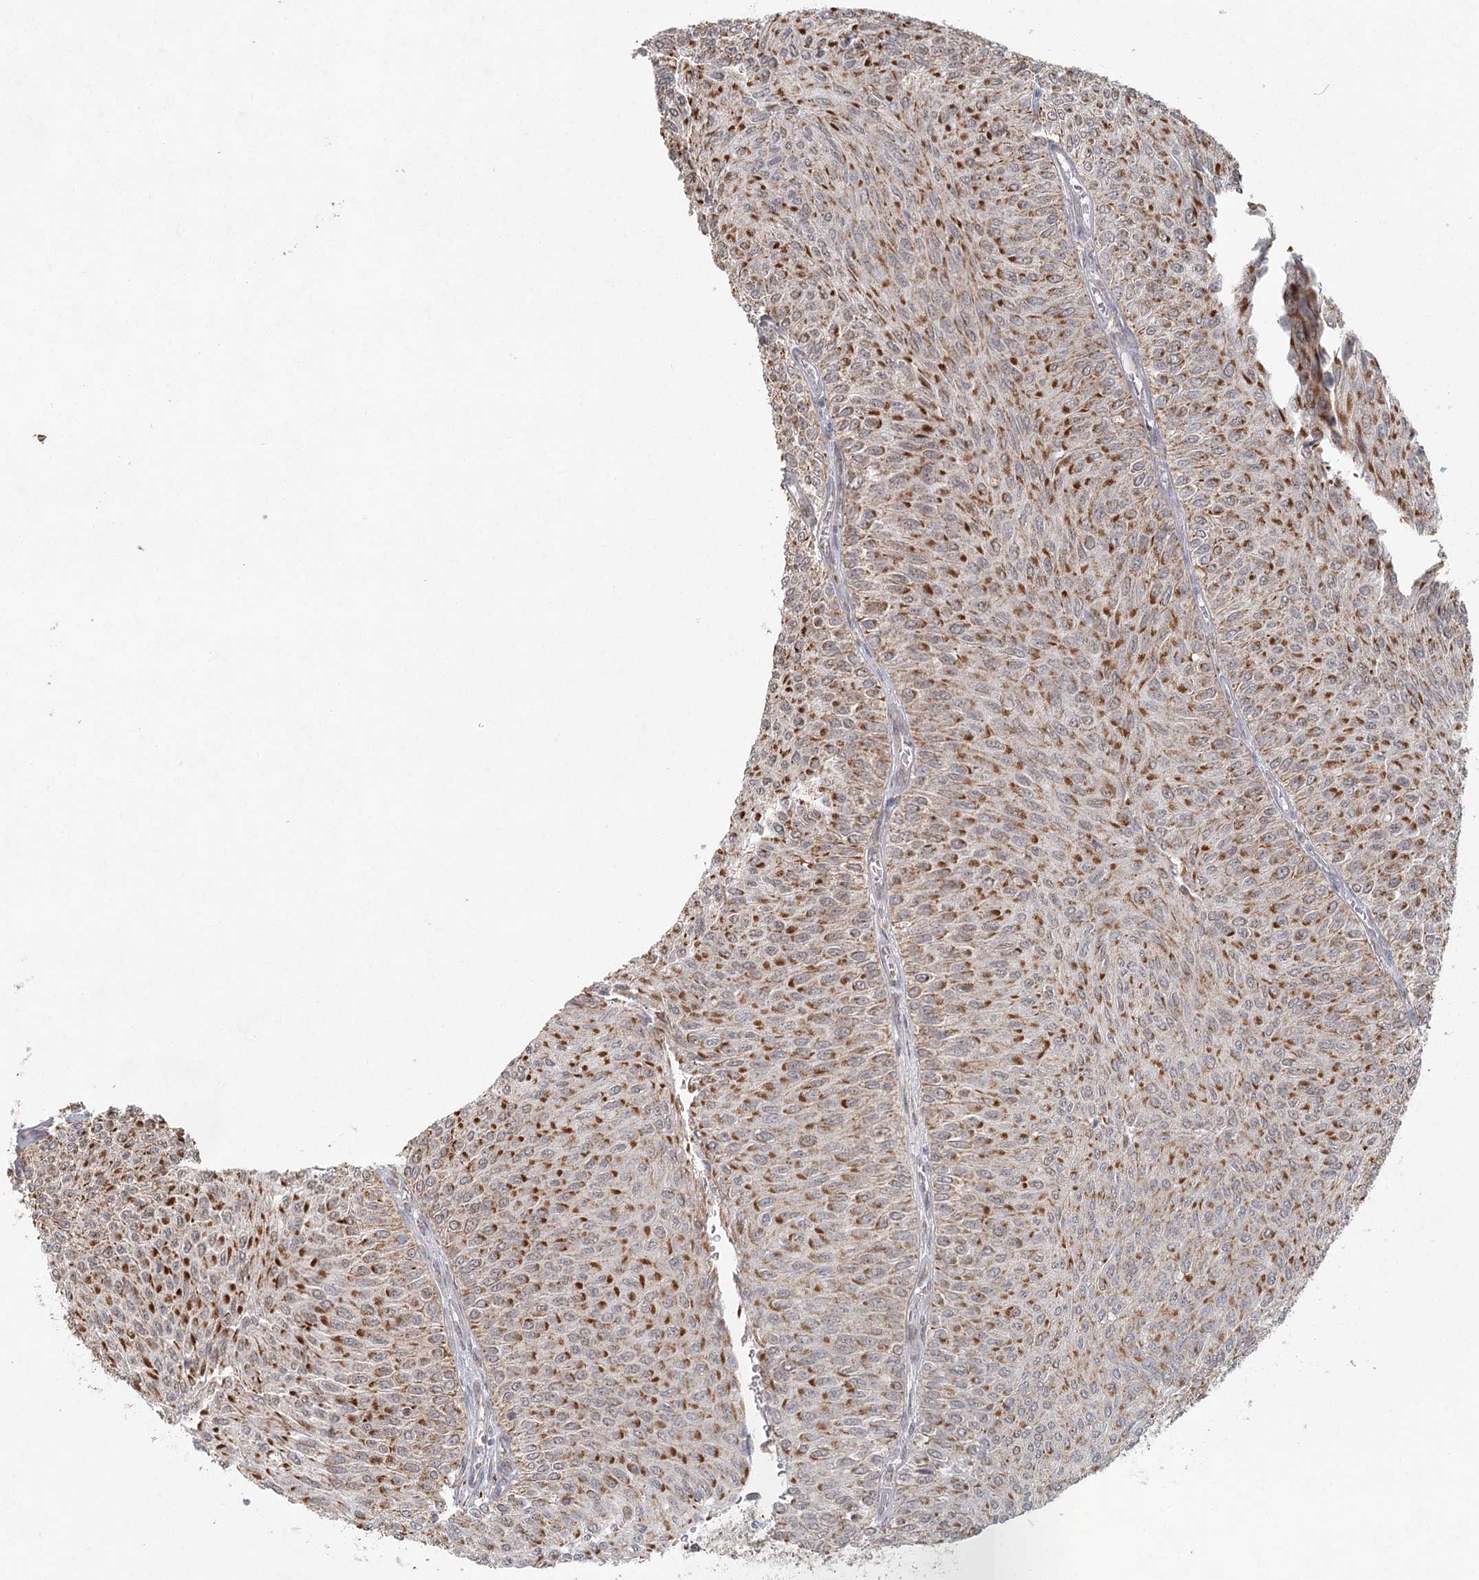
{"staining": {"intensity": "moderate", "quantity": ">75%", "location": "cytoplasmic/membranous"}, "tissue": "urothelial cancer", "cell_type": "Tumor cells", "image_type": "cancer", "snomed": [{"axis": "morphology", "description": "Urothelial carcinoma, Low grade"}, {"axis": "topography", "description": "Urinary bladder"}], "caption": "Protein staining reveals moderate cytoplasmic/membranous staining in about >75% of tumor cells in urothelial cancer. (Brightfield microscopy of DAB IHC at high magnification).", "gene": "LACTB", "patient": {"sex": "male", "age": 78}}